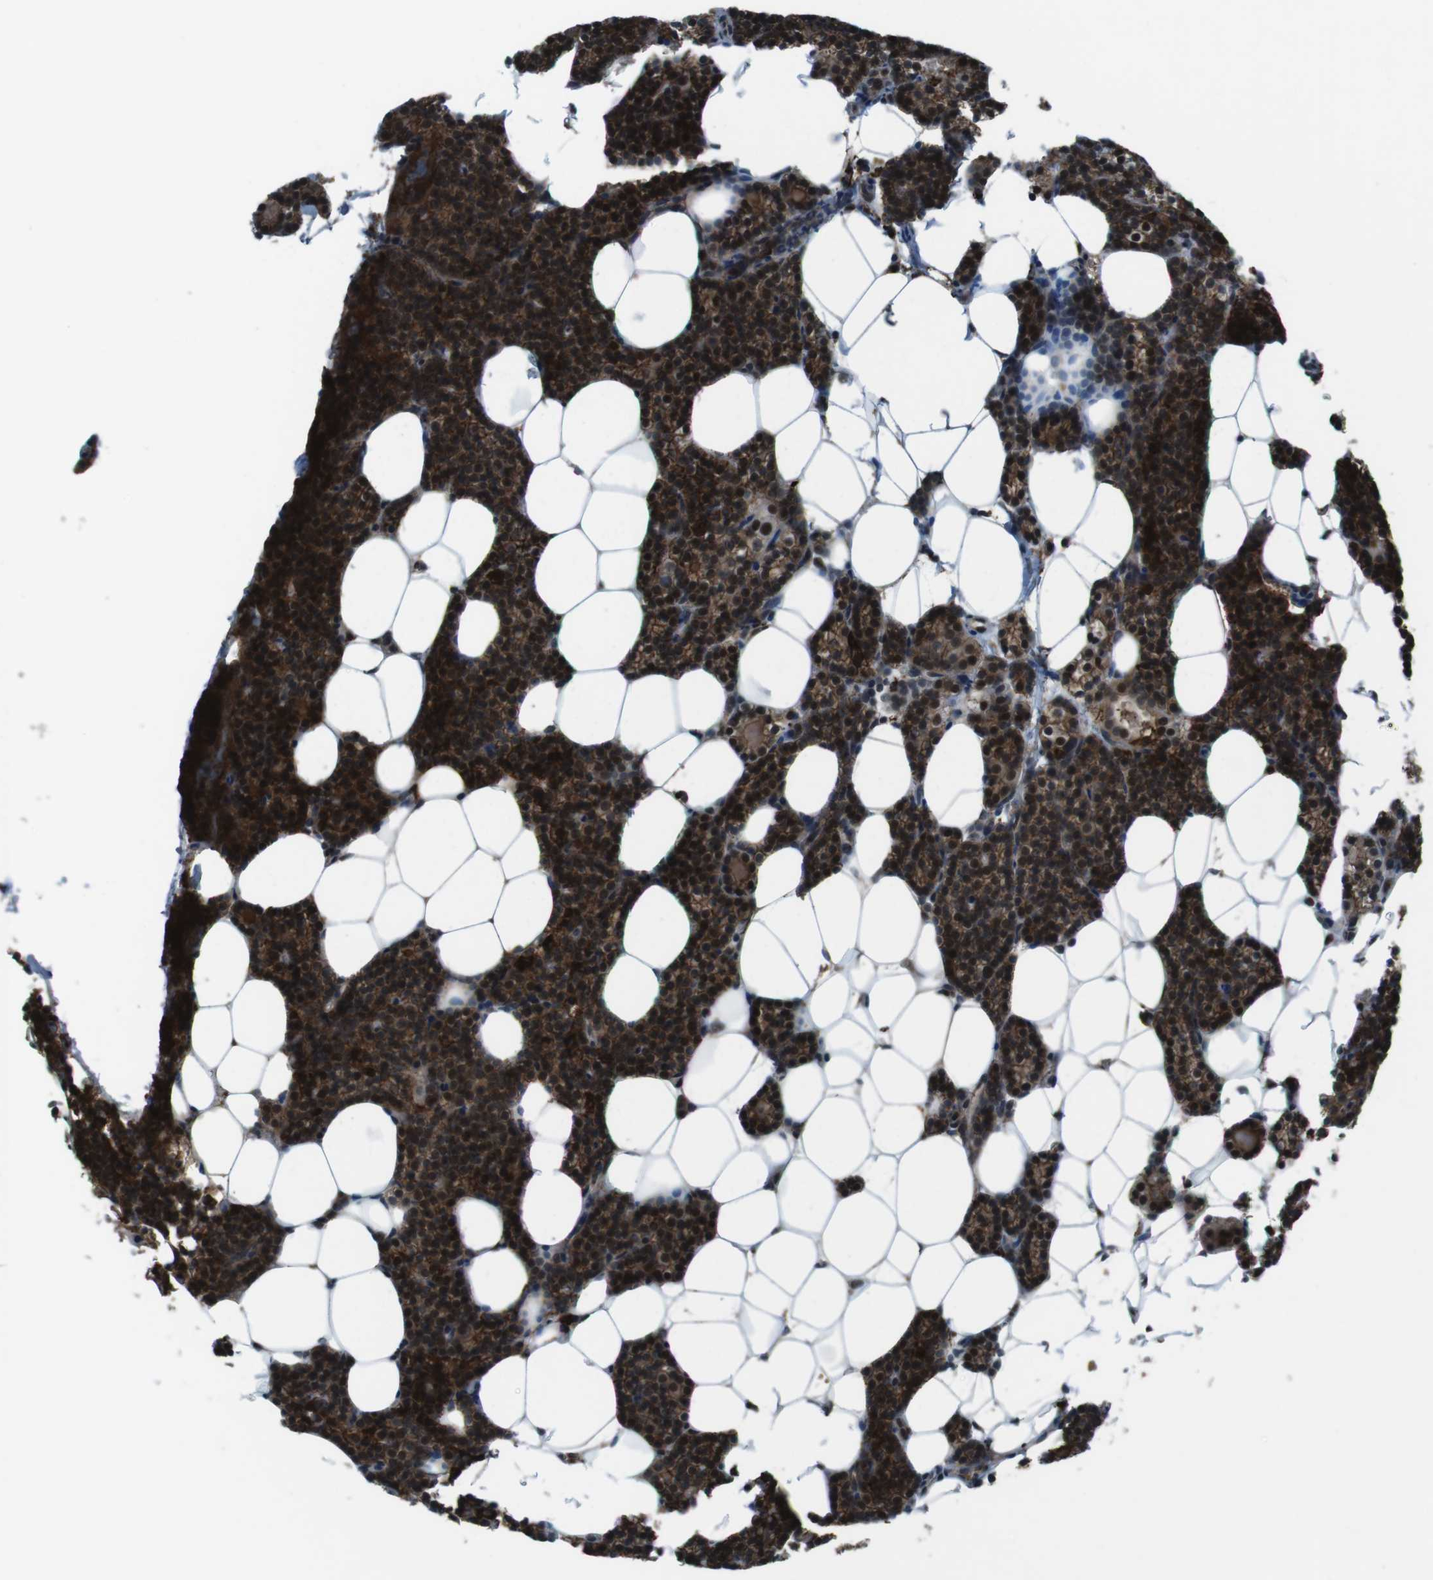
{"staining": {"intensity": "moderate", "quantity": ">75%", "location": "cytoplasmic/membranous,nuclear"}, "tissue": "parathyroid gland", "cell_type": "Glandular cells", "image_type": "normal", "snomed": [{"axis": "morphology", "description": "Normal tissue, NOS"}, {"axis": "morphology", "description": "Adenoma, NOS"}, {"axis": "topography", "description": "Parathyroid gland"}], "caption": "IHC of unremarkable human parathyroid gland demonstrates medium levels of moderate cytoplasmic/membranous,nuclear staining in about >75% of glandular cells. (Stains: DAB (3,3'-diaminobenzidine) in brown, nuclei in blue, Microscopy: brightfield microscopy at high magnification).", "gene": "GDF10", "patient": {"sex": "female", "age": 51}}